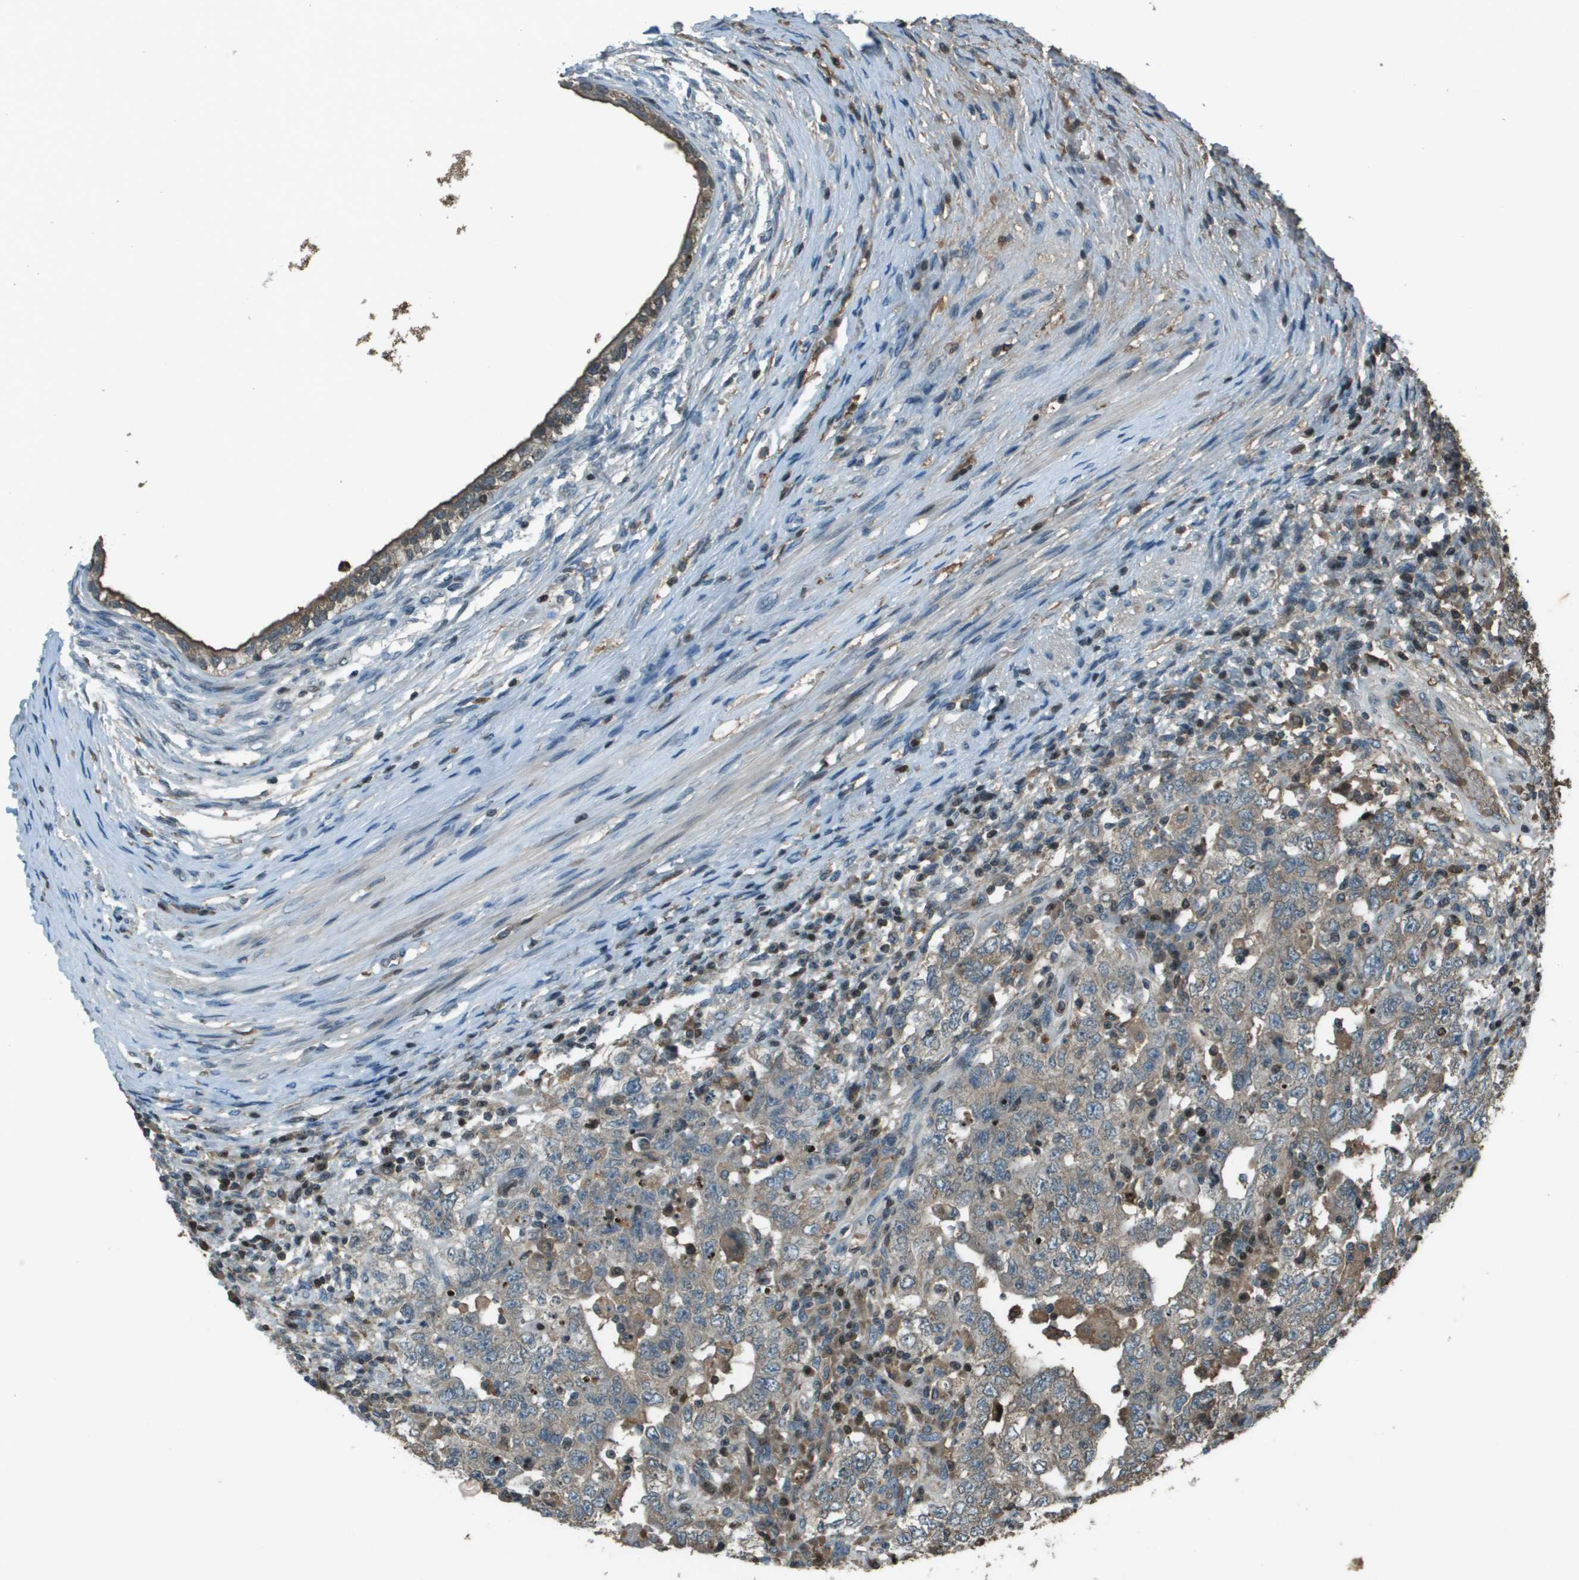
{"staining": {"intensity": "weak", "quantity": ">75%", "location": "cytoplasmic/membranous"}, "tissue": "testis cancer", "cell_type": "Tumor cells", "image_type": "cancer", "snomed": [{"axis": "morphology", "description": "Carcinoma, Embryonal, NOS"}, {"axis": "topography", "description": "Testis"}], "caption": "IHC (DAB (3,3'-diaminobenzidine)) staining of human testis cancer displays weak cytoplasmic/membranous protein staining in about >75% of tumor cells. The protein is stained brown, and the nuclei are stained in blue (DAB IHC with brightfield microscopy, high magnification).", "gene": "CXCL12", "patient": {"sex": "male", "age": 26}}